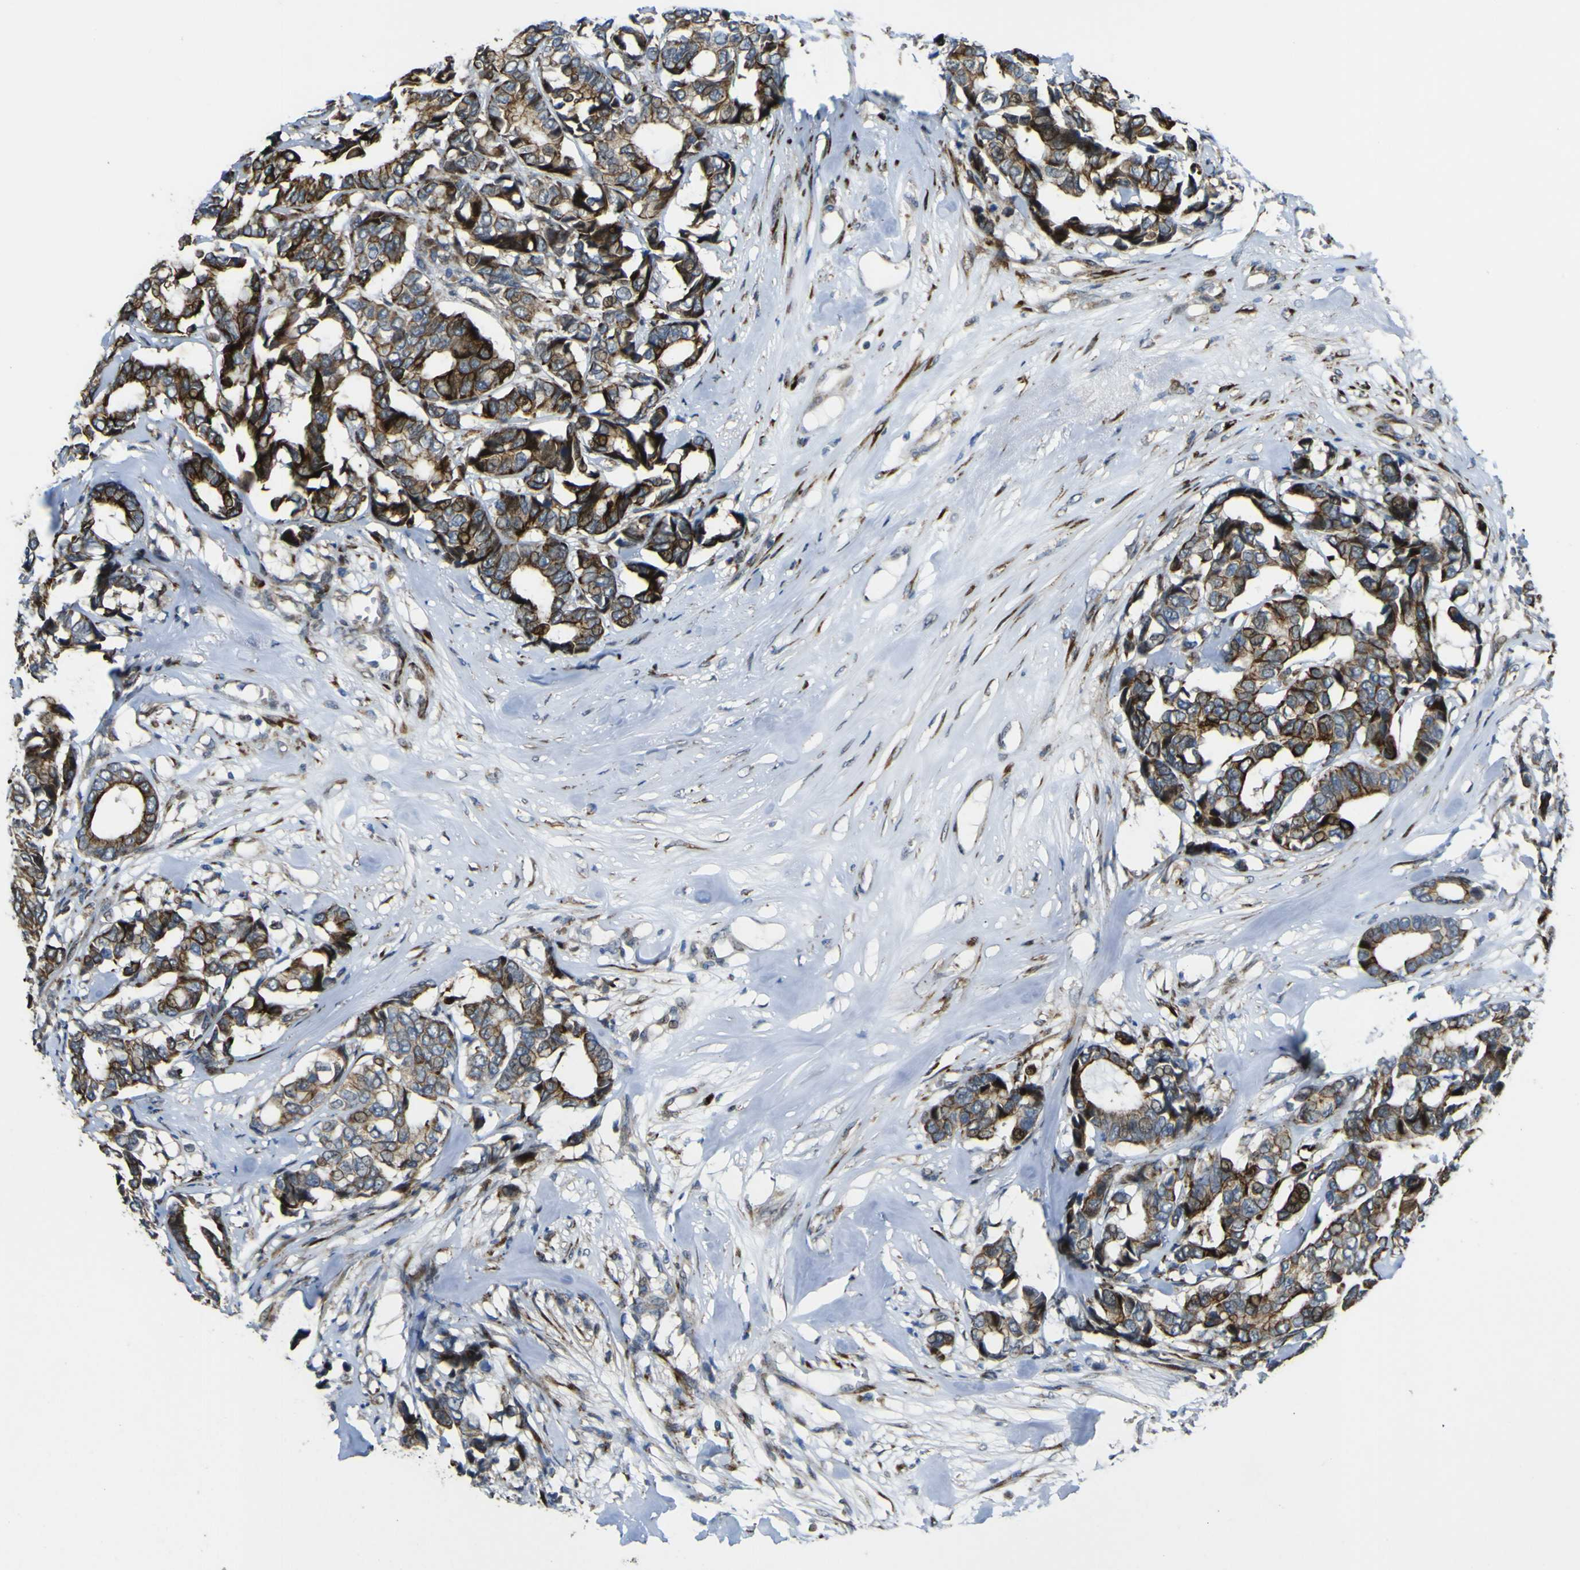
{"staining": {"intensity": "strong", "quantity": ">75%", "location": "cytoplasmic/membranous"}, "tissue": "breast cancer", "cell_type": "Tumor cells", "image_type": "cancer", "snomed": [{"axis": "morphology", "description": "Duct carcinoma"}, {"axis": "topography", "description": "Breast"}], "caption": "Immunohistochemistry (IHC) of human infiltrating ductal carcinoma (breast) shows high levels of strong cytoplasmic/membranous positivity in about >75% of tumor cells.", "gene": "LBHD1", "patient": {"sex": "female", "age": 87}}